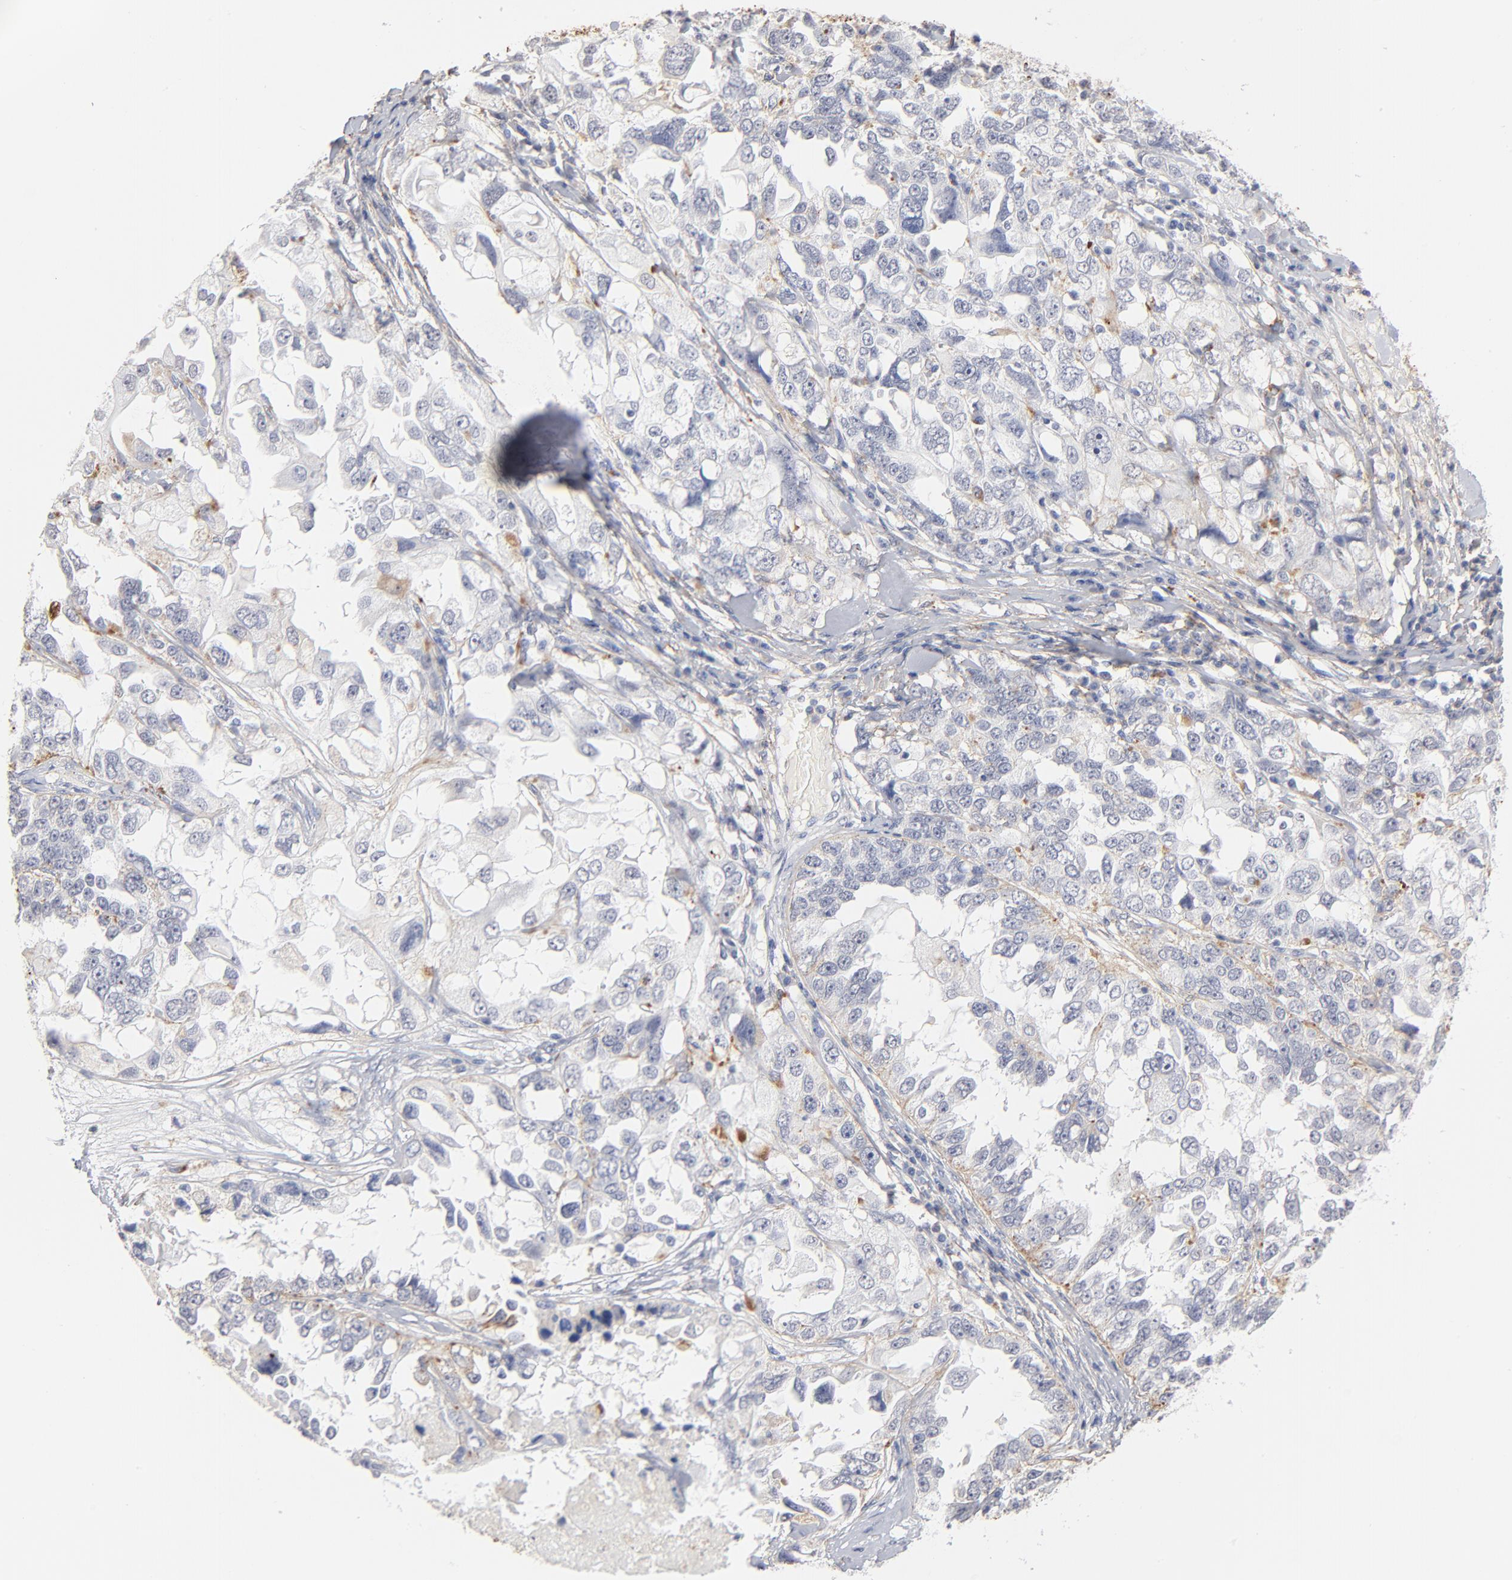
{"staining": {"intensity": "negative", "quantity": "none", "location": "none"}, "tissue": "ovarian cancer", "cell_type": "Tumor cells", "image_type": "cancer", "snomed": [{"axis": "morphology", "description": "Cystadenocarcinoma, serous, NOS"}, {"axis": "topography", "description": "Ovary"}], "caption": "An image of ovarian cancer stained for a protein demonstrates no brown staining in tumor cells.", "gene": "LTBP2", "patient": {"sex": "female", "age": 82}}